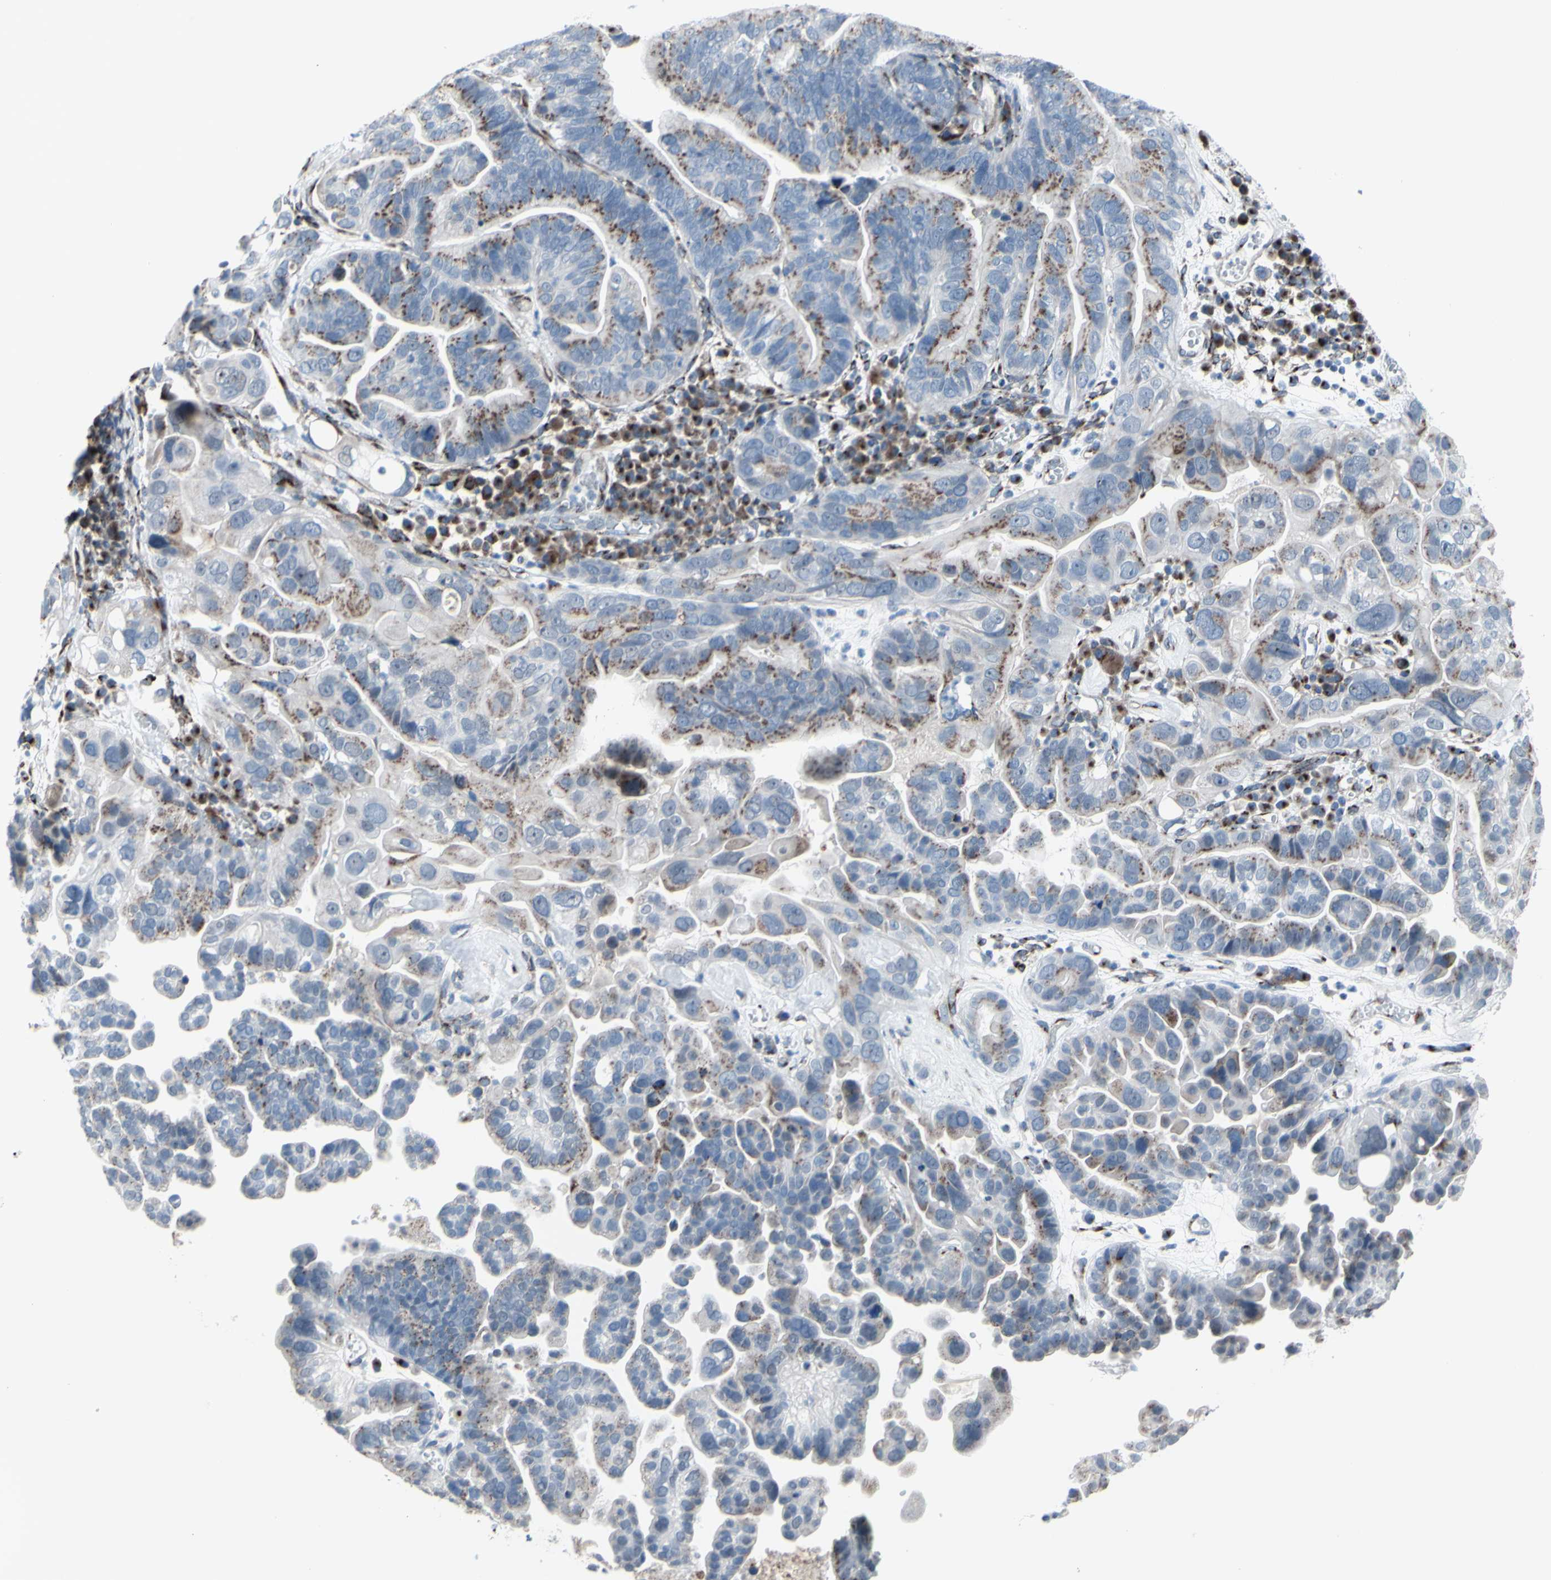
{"staining": {"intensity": "moderate", "quantity": "25%-75%", "location": "cytoplasmic/membranous"}, "tissue": "ovarian cancer", "cell_type": "Tumor cells", "image_type": "cancer", "snomed": [{"axis": "morphology", "description": "Cystadenocarcinoma, serous, NOS"}, {"axis": "topography", "description": "Ovary"}], "caption": "Ovarian serous cystadenocarcinoma was stained to show a protein in brown. There is medium levels of moderate cytoplasmic/membranous positivity in approximately 25%-75% of tumor cells.", "gene": "GLG1", "patient": {"sex": "female", "age": 56}}